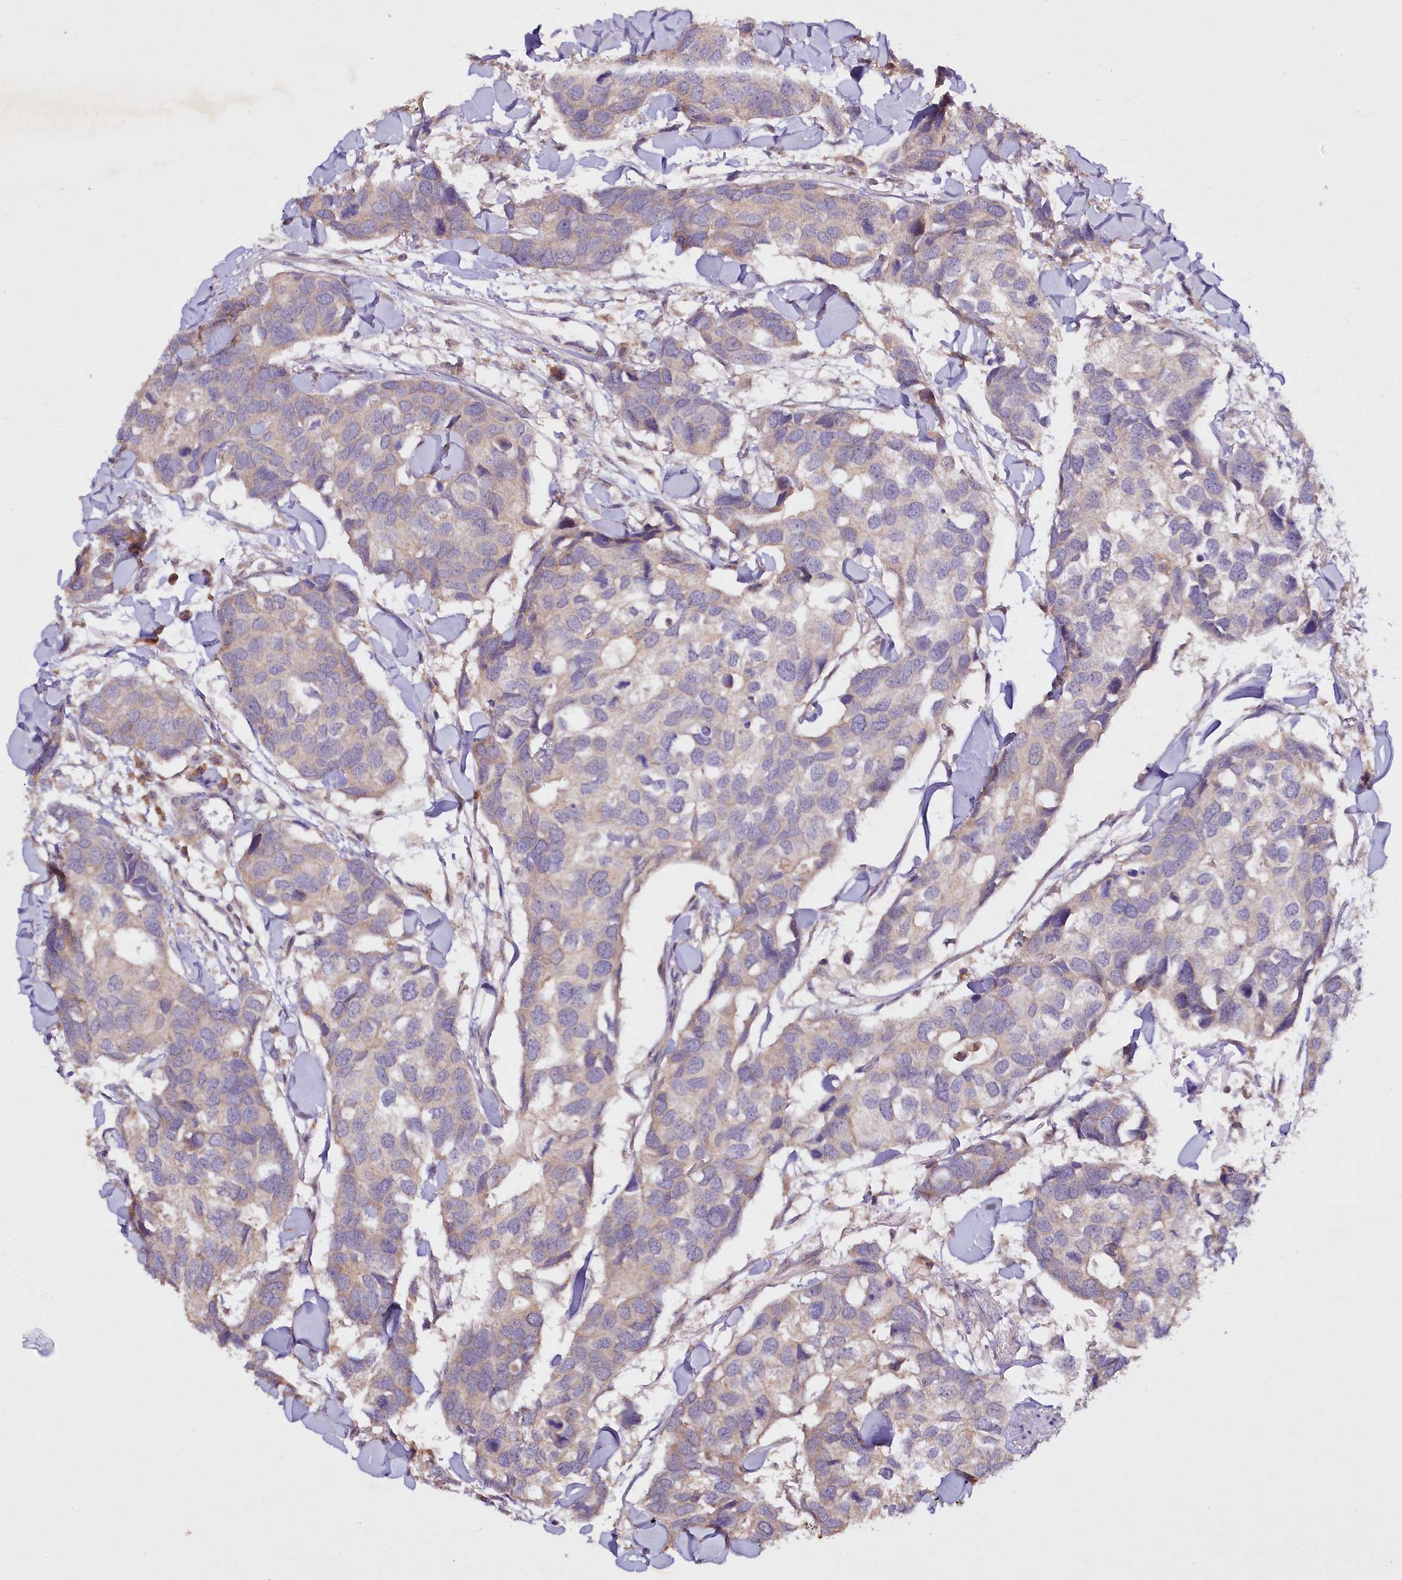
{"staining": {"intensity": "negative", "quantity": "none", "location": "none"}, "tissue": "breast cancer", "cell_type": "Tumor cells", "image_type": "cancer", "snomed": [{"axis": "morphology", "description": "Duct carcinoma"}, {"axis": "topography", "description": "Breast"}], "caption": "Breast invasive ductal carcinoma was stained to show a protein in brown. There is no significant staining in tumor cells.", "gene": "ETFBKMT", "patient": {"sex": "female", "age": 83}}